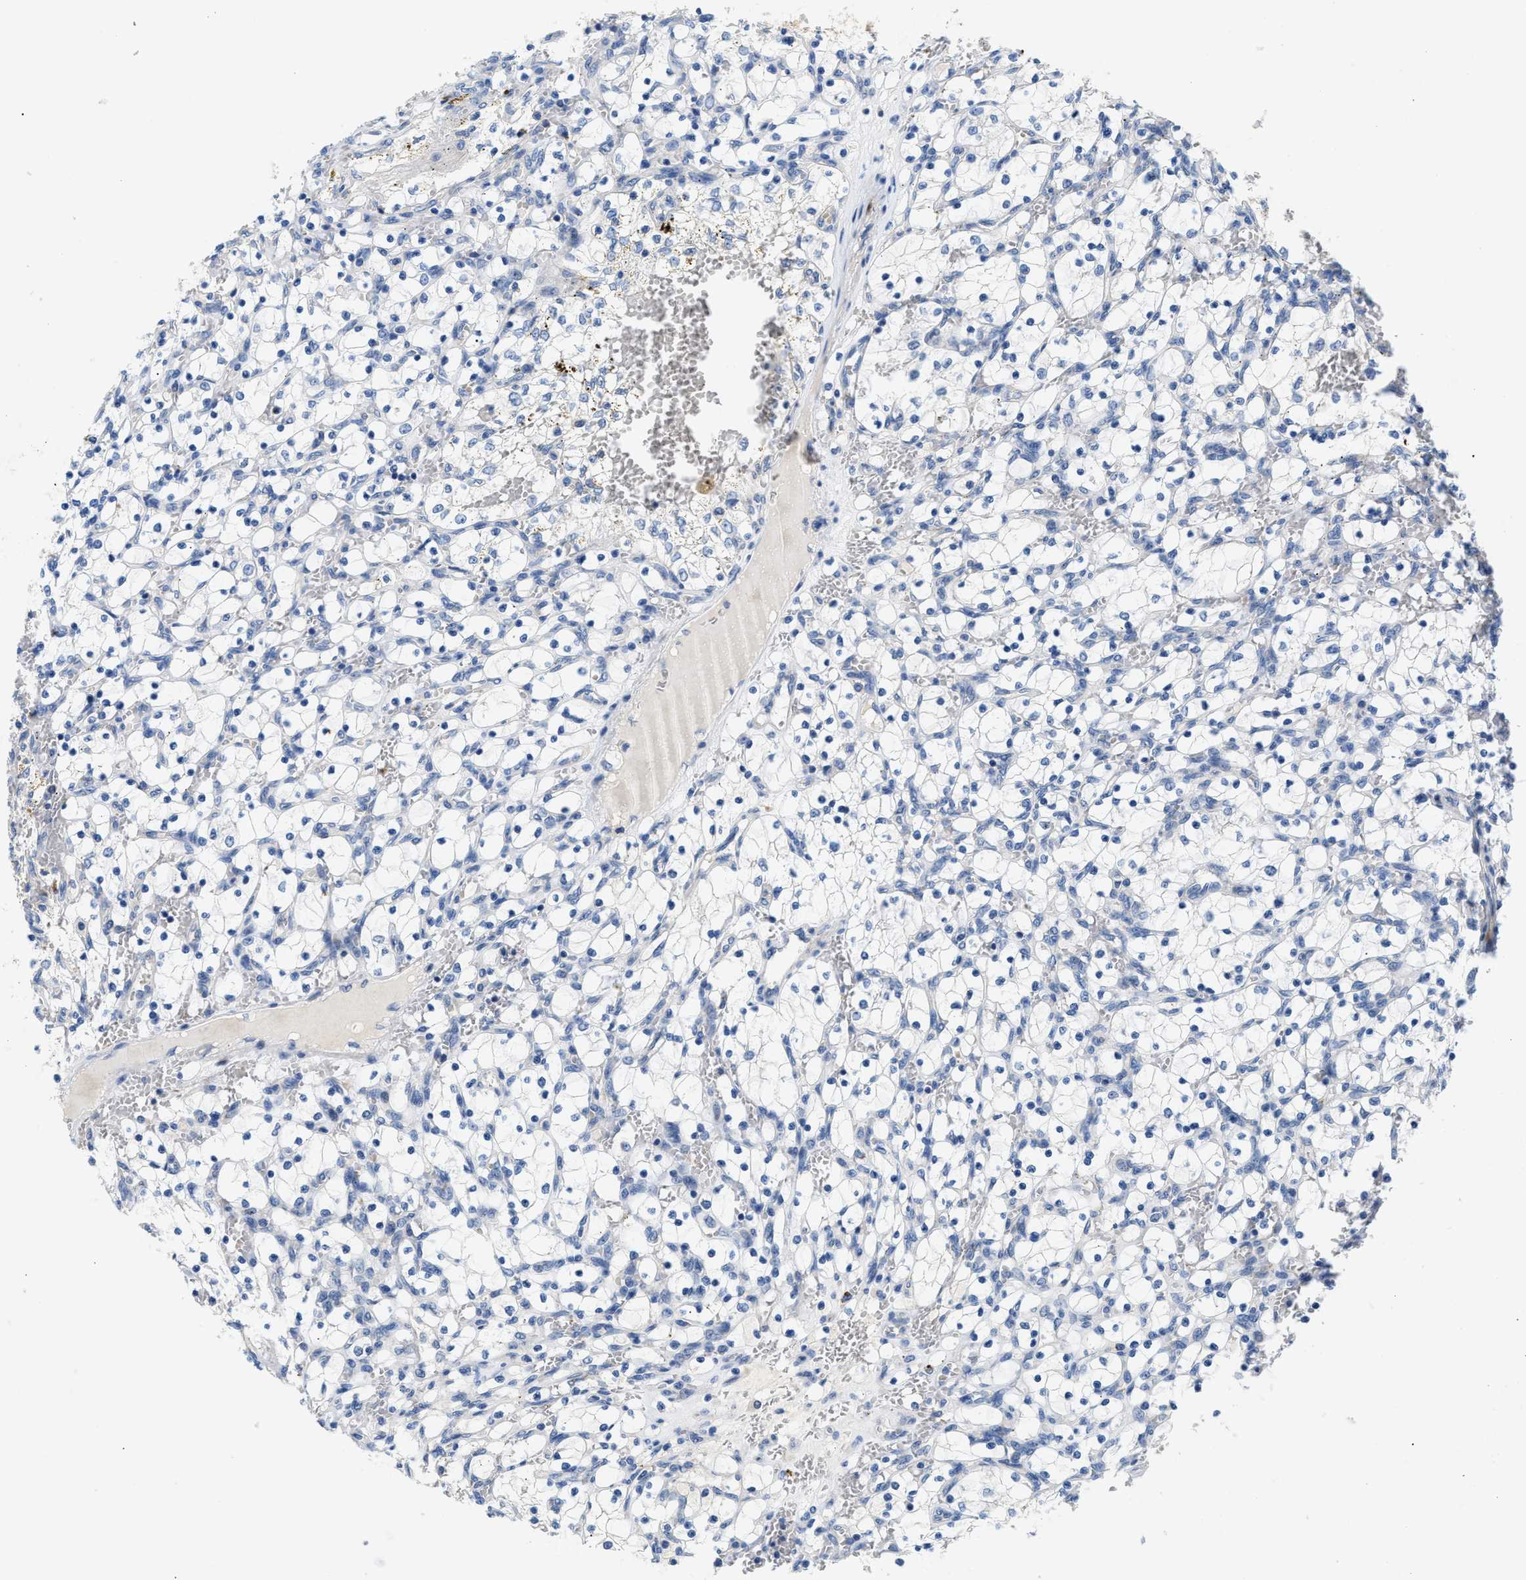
{"staining": {"intensity": "negative", "quantity": "none", "location": "none"}, "tissue": "renal cancer", "cell_type": "Tumor cells", "image_type": "cancer", "snomed": [{"axis": "morphology", "description": "Adenocarcinoma, NOS"}, {"axis": "topography", "description": "Kidney"}], "caption": "Immunohistochemical staining of human renal adenocarcinoma demonstrates no significant positivity in tumor cells.", "gene": "IL17RC", "patient": {"sex": "female", "age": 69}}